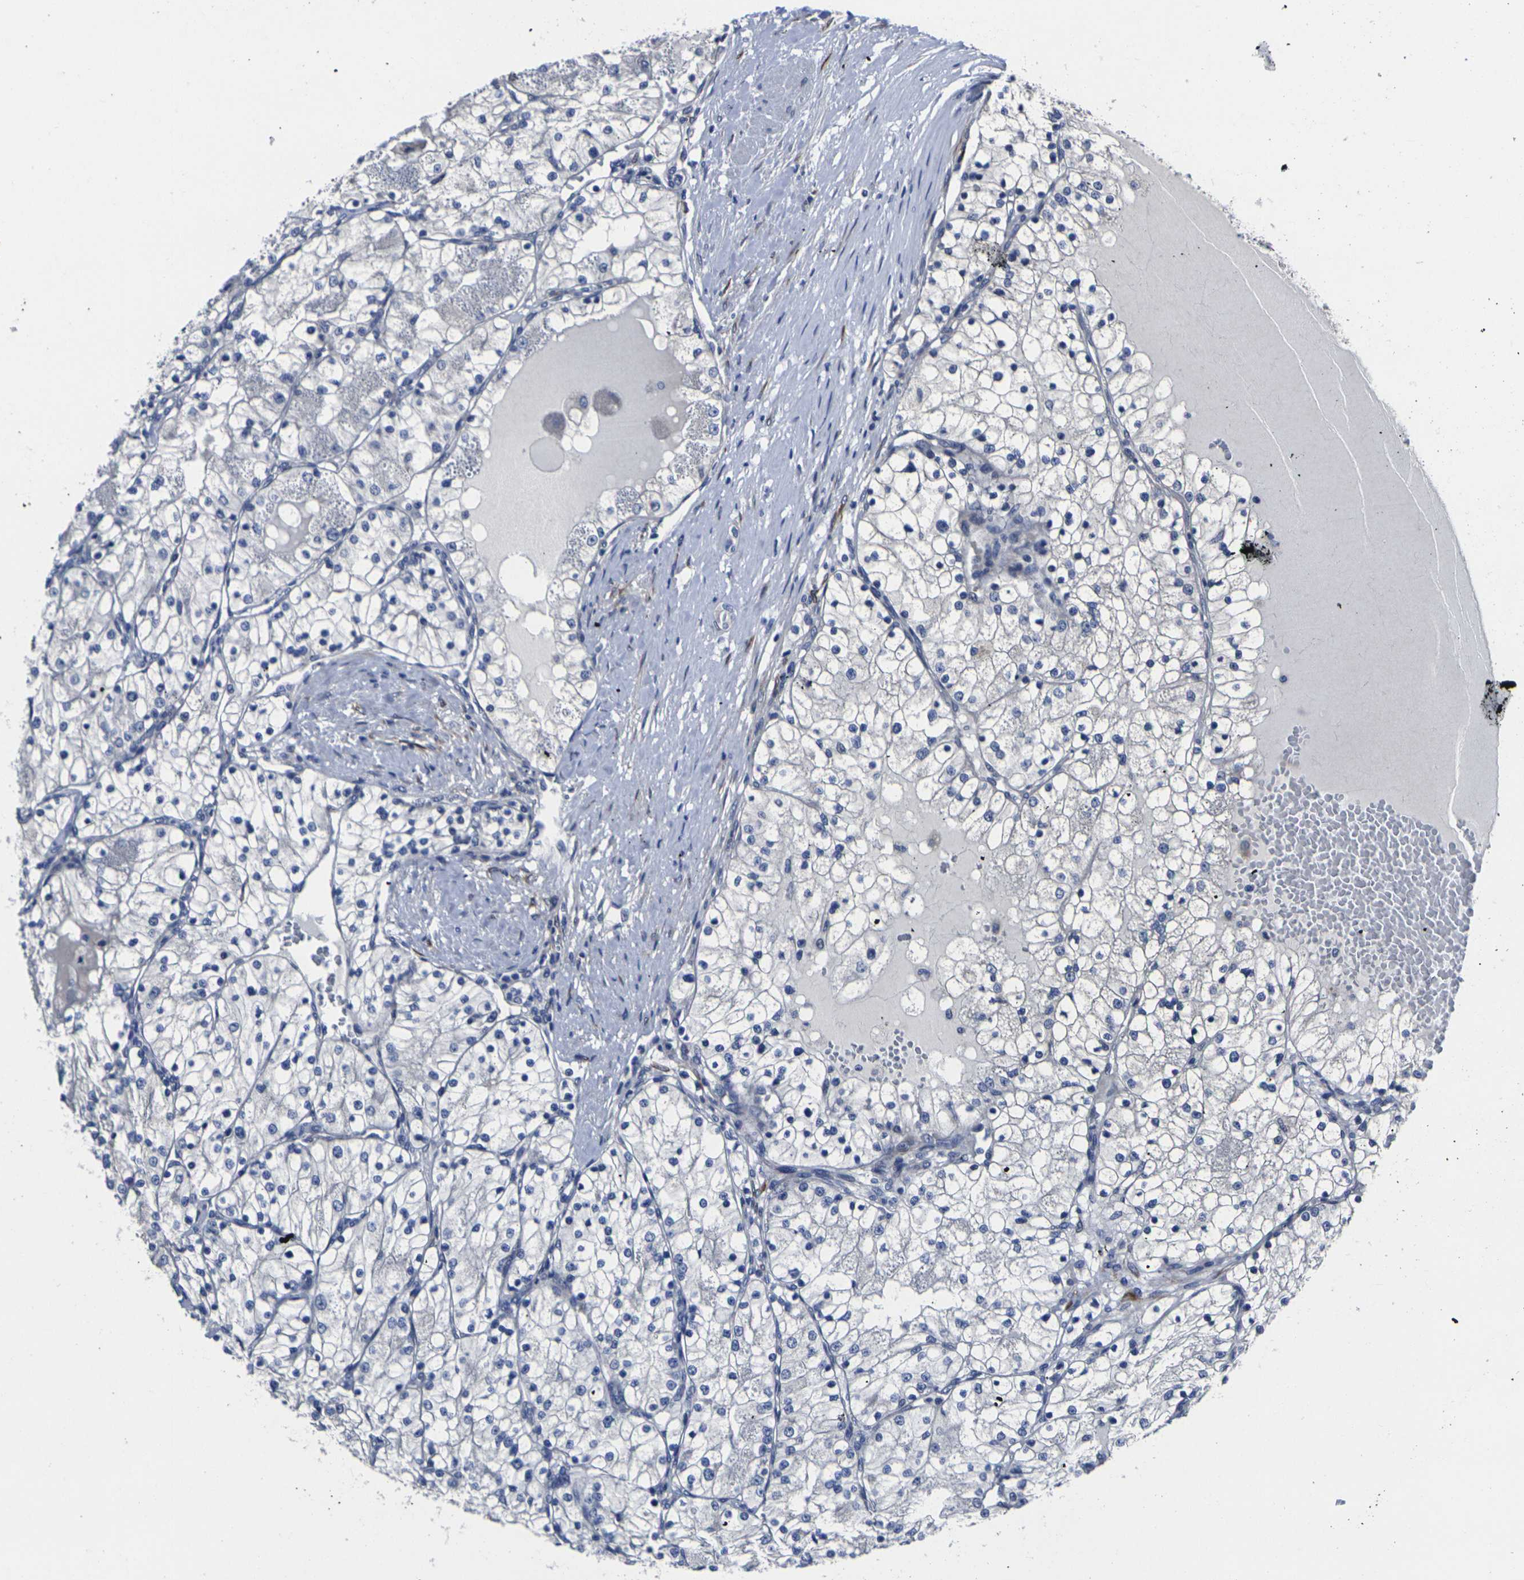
{"staining": {"intensity": "negative", "quantity": "none", "location": "none"}, "tissue": "renal cancer", "cell_type": "Tumor cells", "image_type": "cancer", "snomed": [{"axis": "morphology", "description": "Adenocarcinoma, NOS"}, {"axis": "topography", "description": "Kidney"}], "caption": "Tumor cells show no significant staining in renal cancer.", "gene": "CYP2C8", "patient": {"sex": "male", "age": 68}}